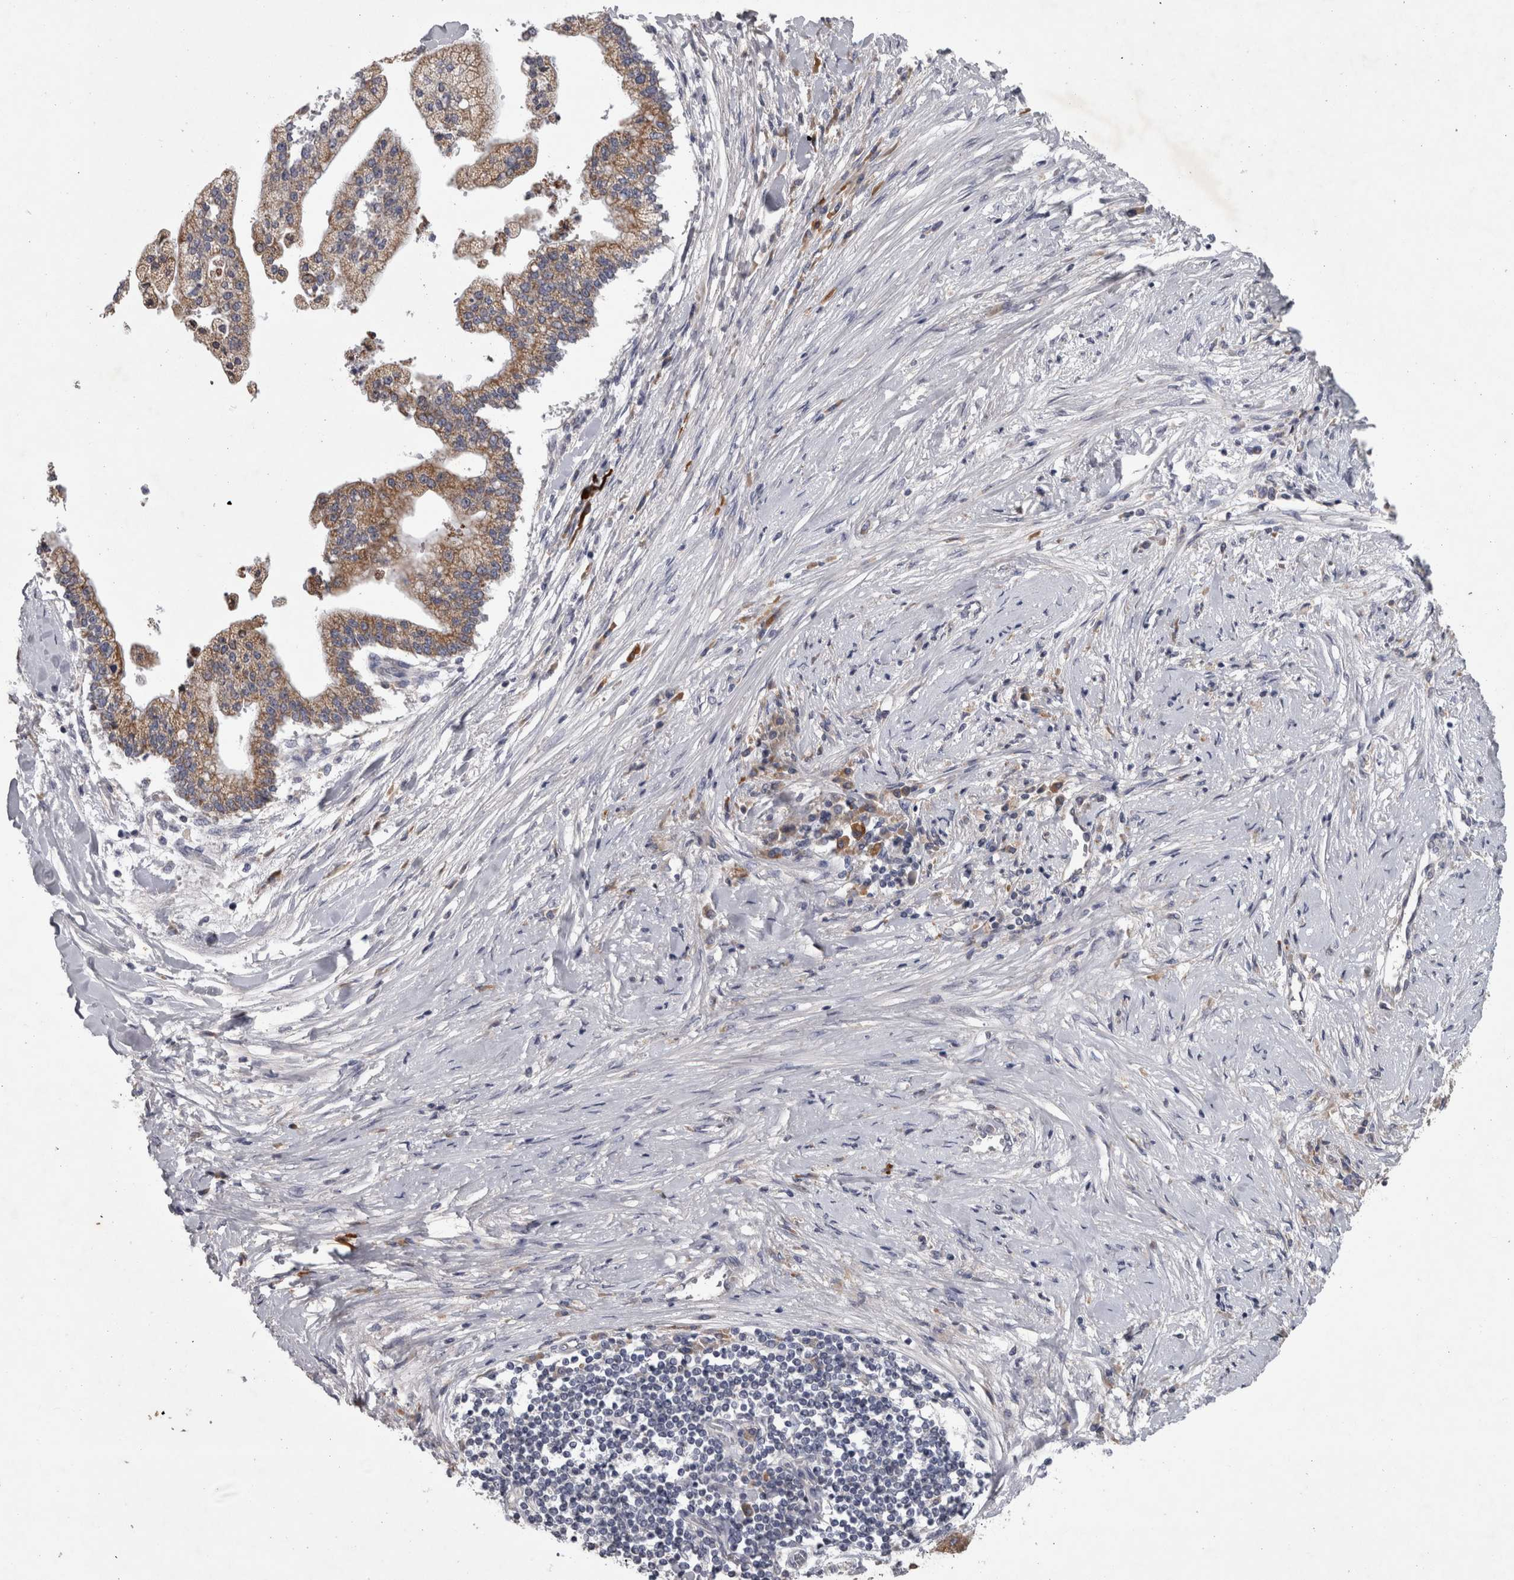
{"staining": {"intensity": "weak", "quantity": ">75%", "location": "cytoplasmic/membranous"}, "tissue": "liver cancer", "cell_type": "Tumor cells", "image_type": "cancer", "snomed": [{"axis": "morphology", "description": "Cholangiocarcinoma"}, {"axis": "topography", "description": "Liver"}], "caption": "Brown immunohistochemical staining in cholangiocarcinoma (liver) reveals weak cytoplasmic/membranous staining in about >75% of tumor cells.", "gene": "DBT", "patient": {"sex": "male", "age": 50}}